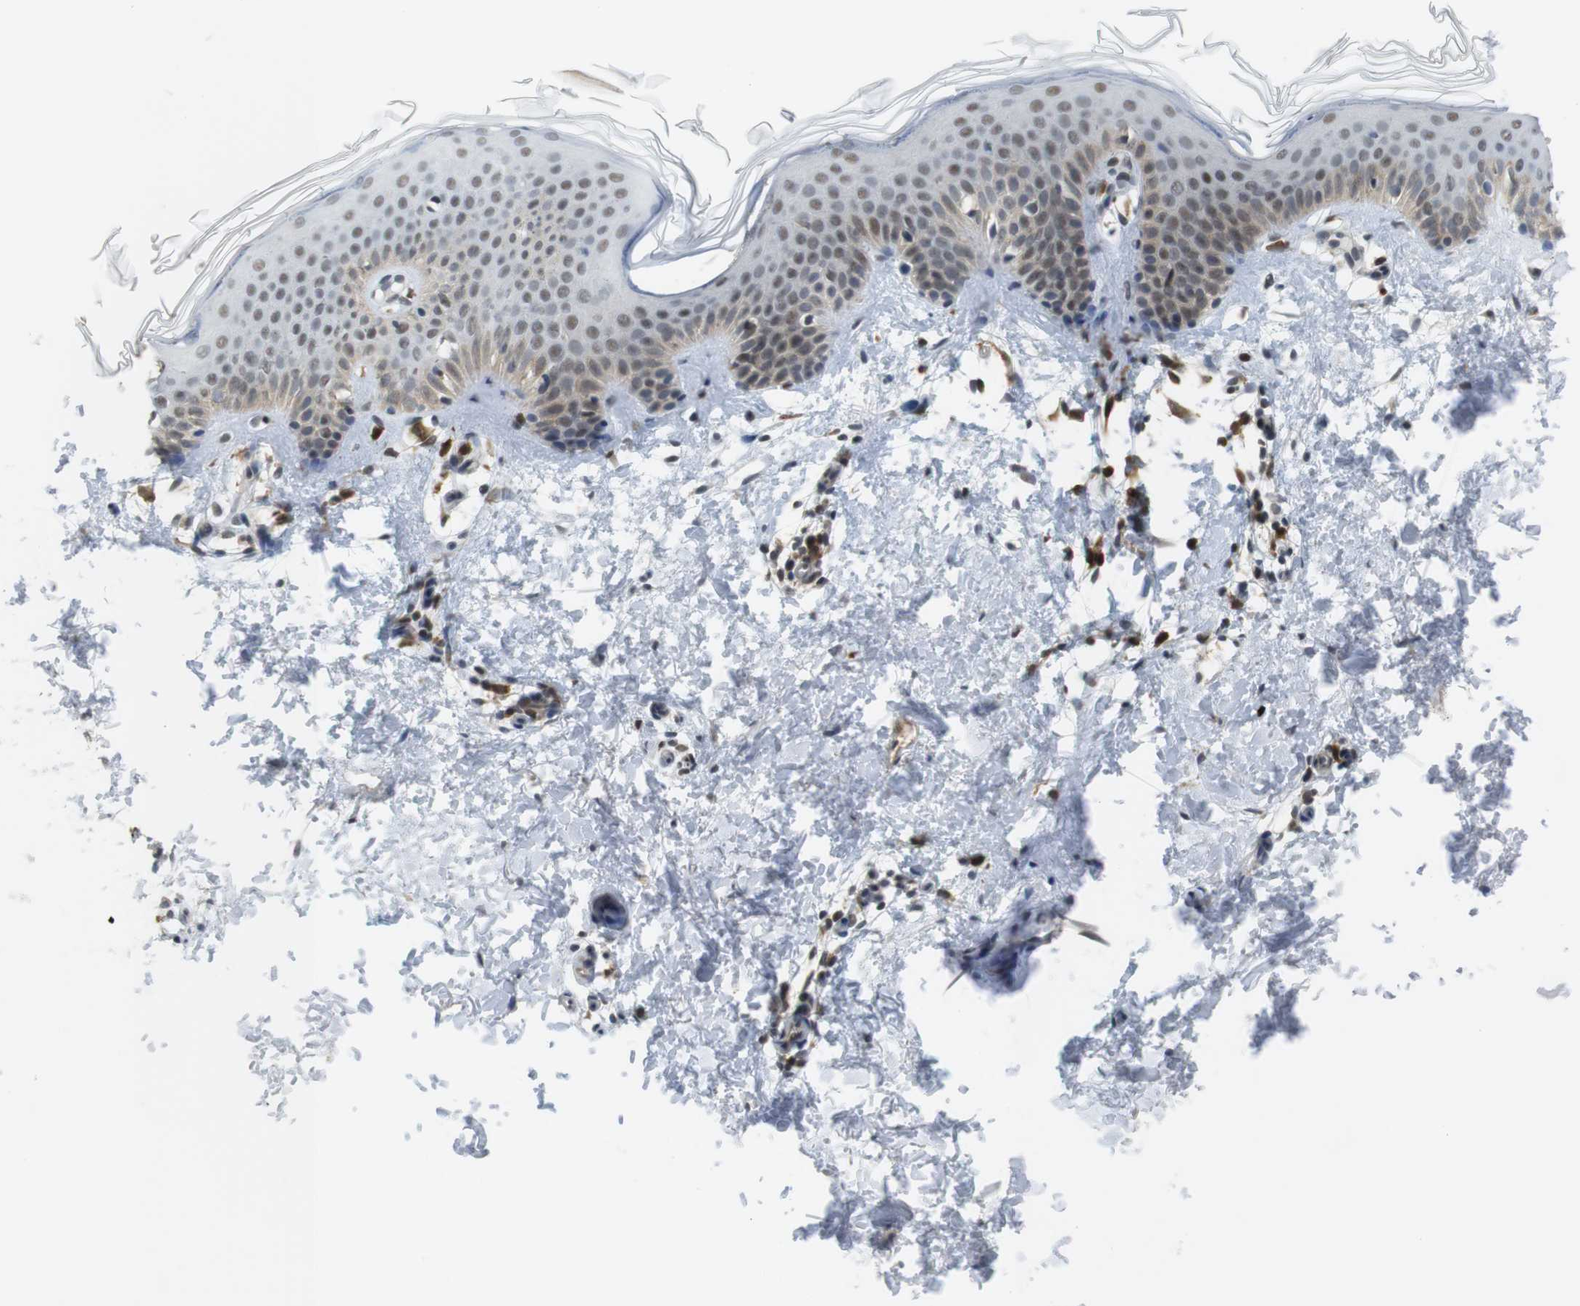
{"staining": {"intensity": "negative", "quantity": "none", "location": "none"}, "tissue": "skin", "cell_type": "Fibroblasts", "image_type": "normal", "snomed": [{"axis": "morphology", "description": "Normal tissue, NOS"}, {"axis": "topography", "description": "Skin"}], "caption": "Immunohistochemistry (IHC) micrograph of unremarkable skin stained for a protein (brown), which displays no expression in fibroblasts.", "gene": "BRD4", "patient": {"sex": "female", "age": 56}}